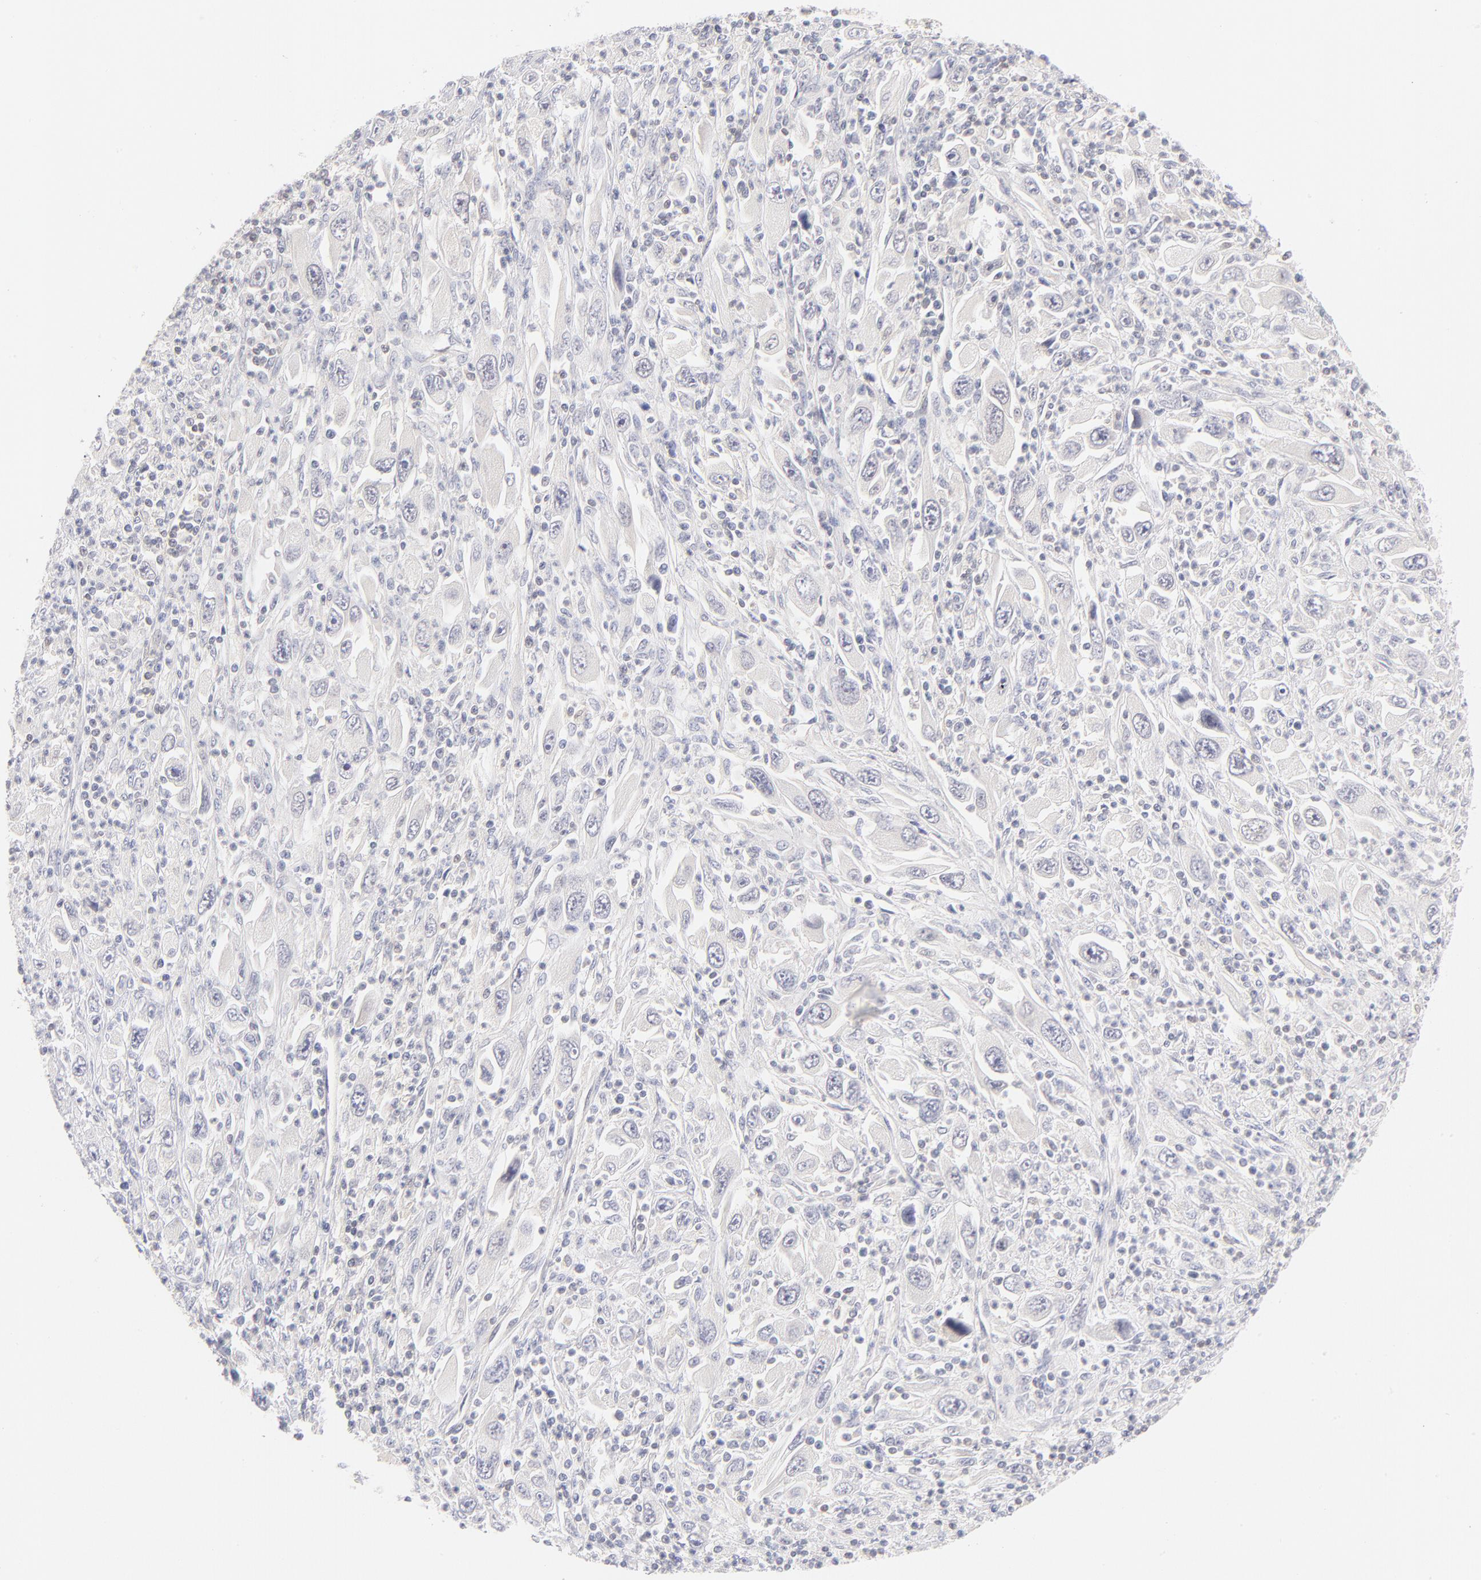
{"staining": {"intensity": "weak", "quantity": "25%-75%", "location": "cytoplasmic/membranous,nuclear"}, "tissue": "melanoma", "cell_type": "Tumor cells", "image_type": "cancer", "snomed": [{"axis": "morphology", "description": "Malignant melanoma, Metastatic site"}, {"axis": "topography", "description": "Skin"}], "caption": "DAB immunohistochemical staining of malignant melanoma (metastatic site) exhibits weak cytoplasmic/membranous and nuclear protein expression in about 25%-75% of tumor cells.", "gene": "CASP6", "patient": {"sex": "female", "age": 56}}